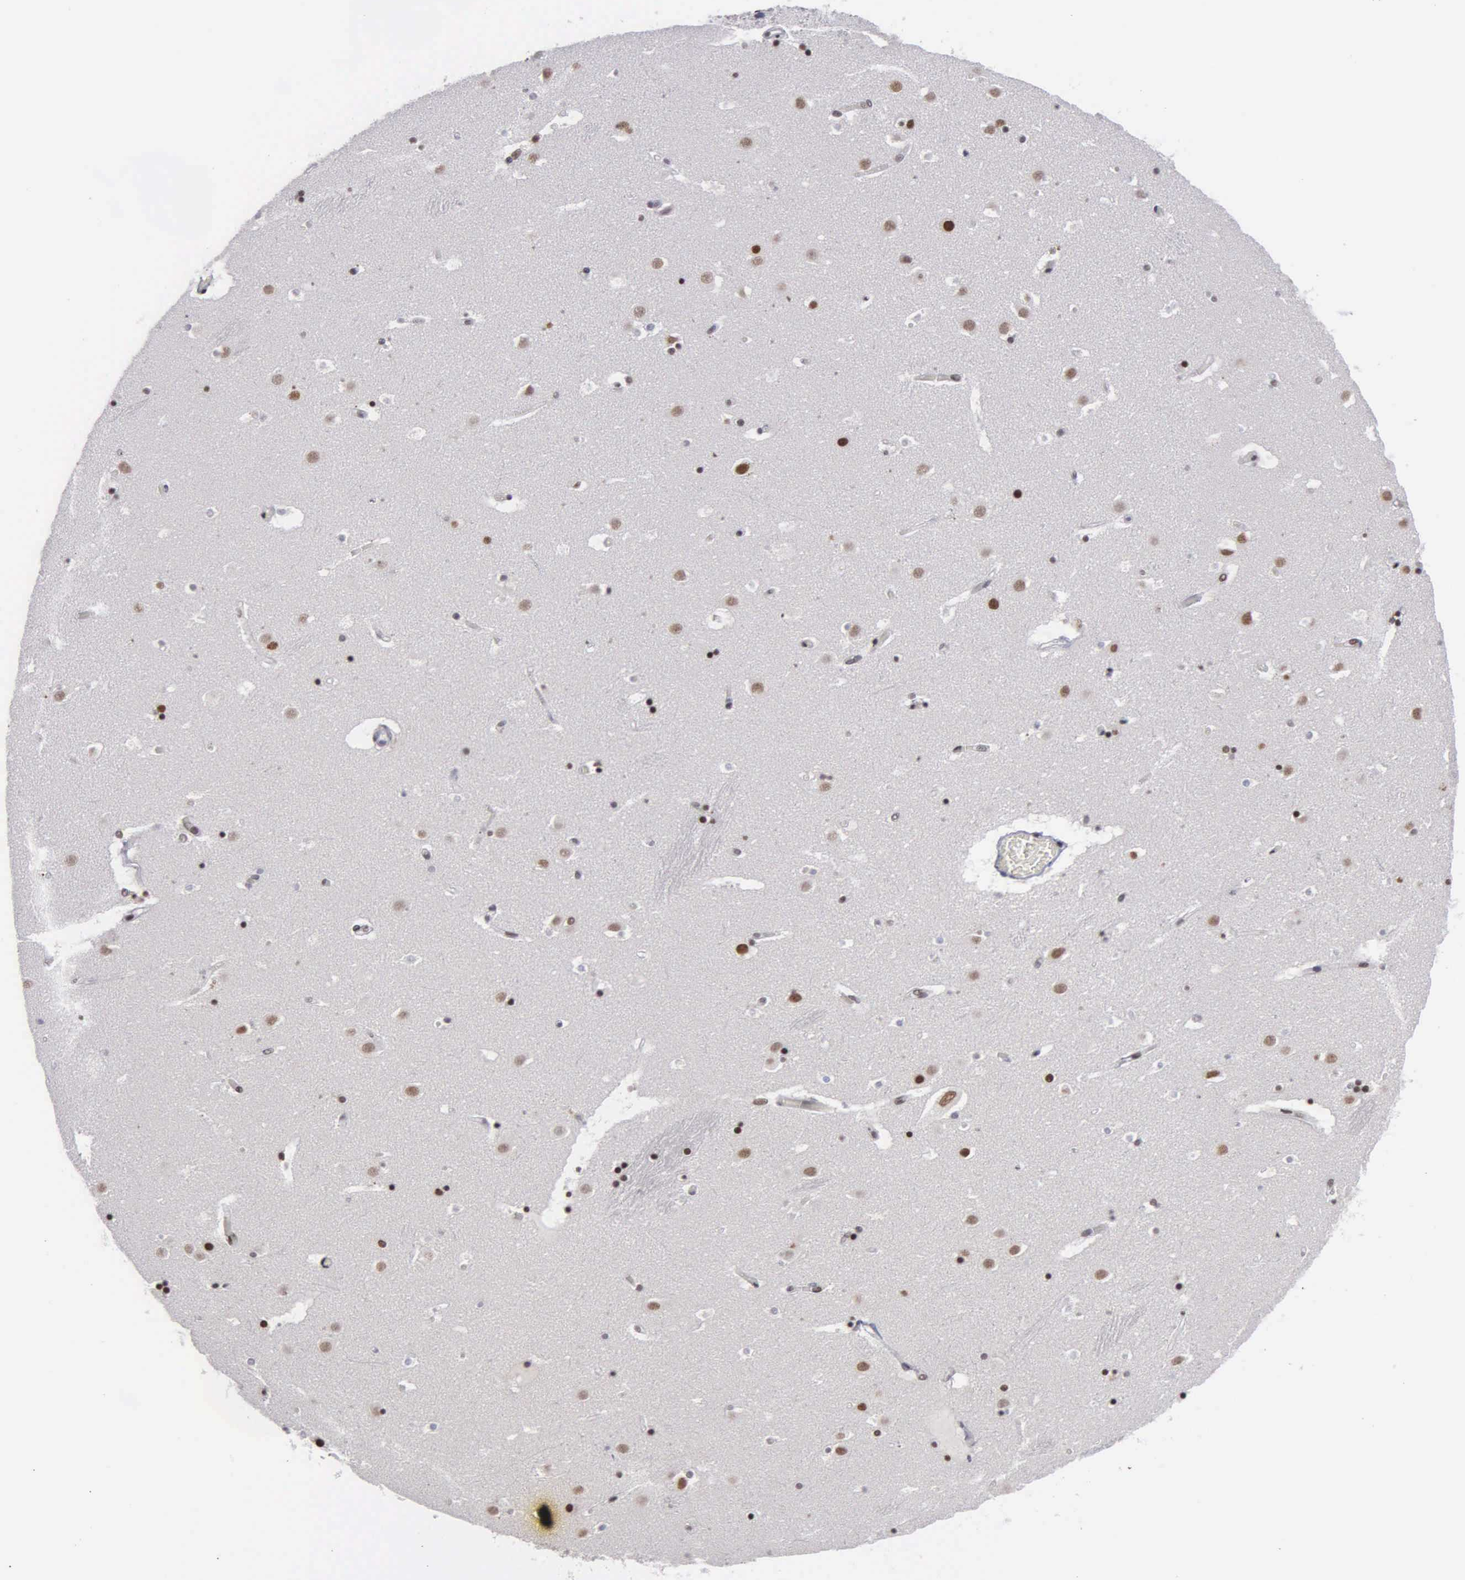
{"staining": {"intensity": "strong", "quantity": "25%-75%", "location": "nuclear"}, "tissue": "caudate", "cell_type": "Glial cells", "image_type": "normal", "snomed": [{"axis": "morphology", "description": "Normal tissue, NOS"}, {"axis": "topography", "description": "Lateral ventricle wall"}], "caption": "Immunohistochemical staining of benign caudate shows 25%-75% levels of strong nuclear protein staining in about 25%-75% of glial cells.", "gene": "KIAA0586", "patient": {"sex": "male", "age": 45}}